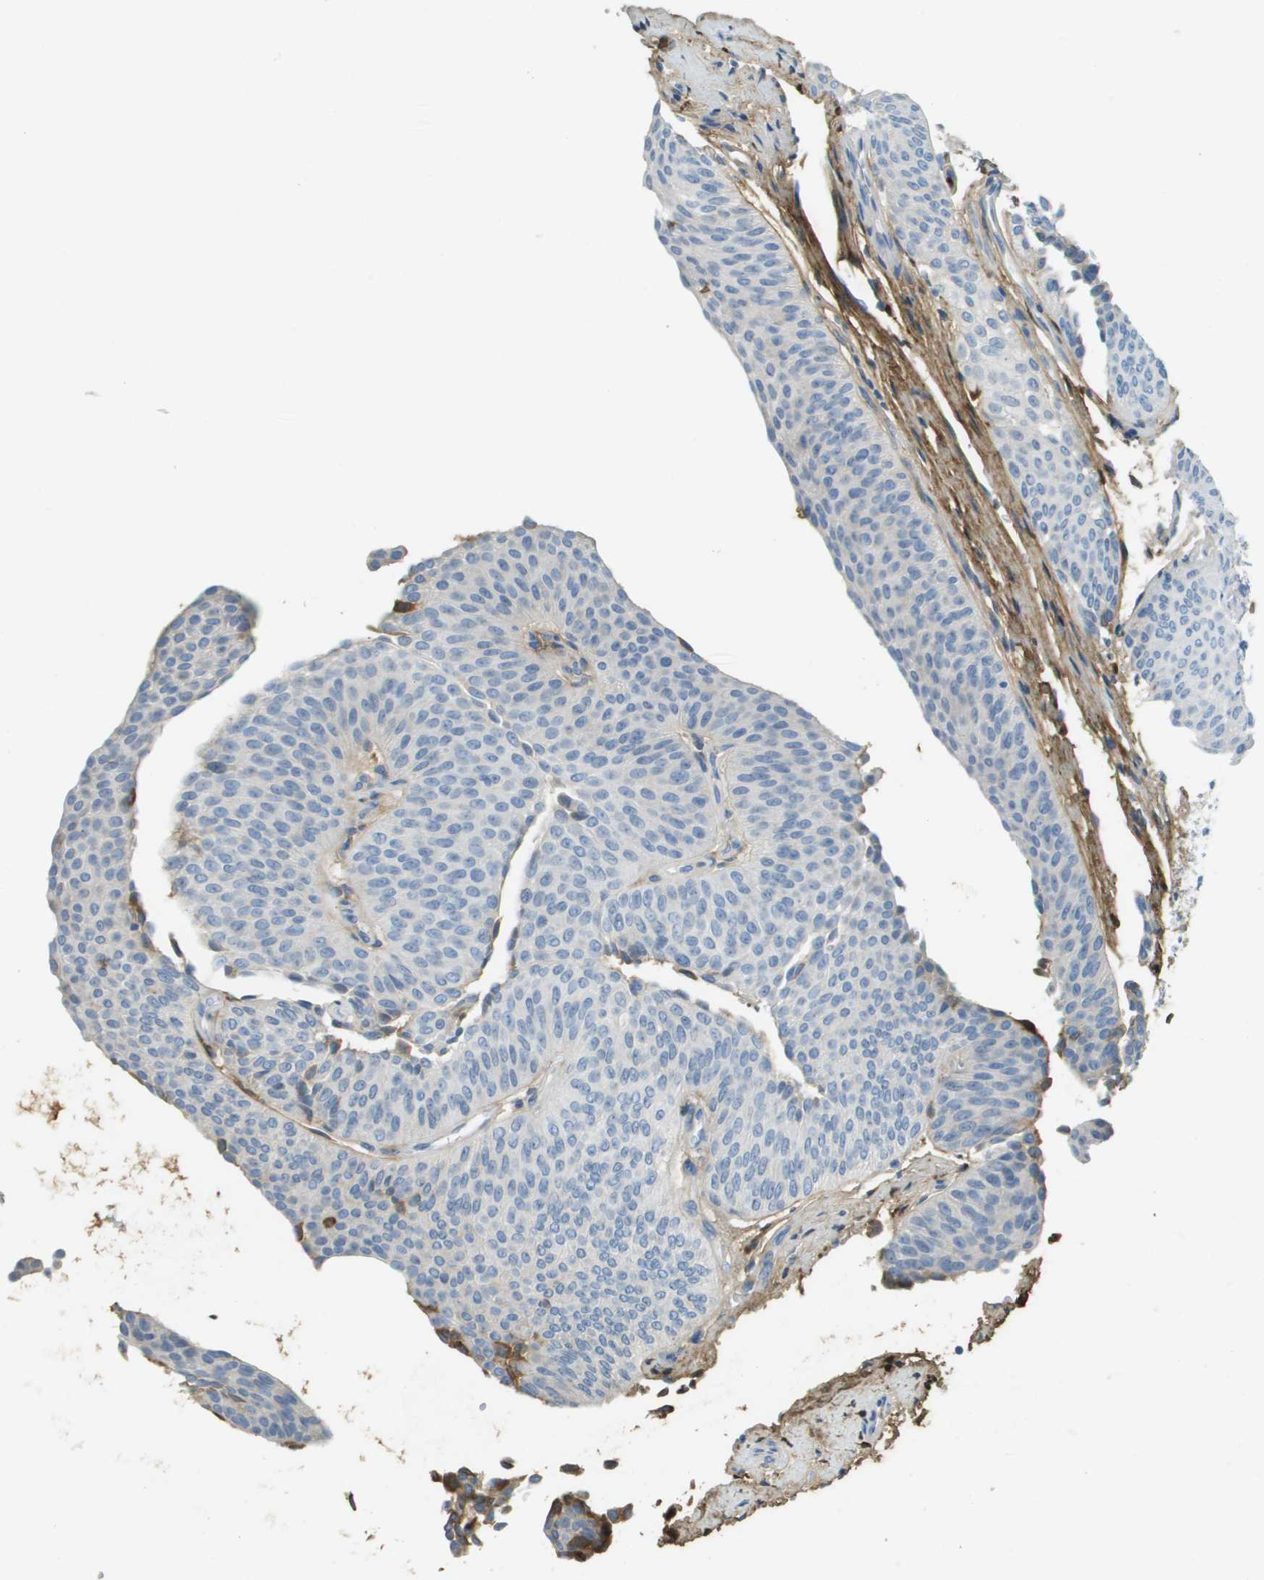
{"staining": {"intensity": "negative", "quantity": "none", "location": "none"}, "tissue": "urothelial cancer", "cell_type": "Tumor cells", "image_type": "cancer", "snomed": [{"axis": "morphology", "description": "Urothelial carcinoma, Low grade"}, {"axis": "topography", "description": "Urinary bladder"}], "caption": "A micrograph of urothelial cancer stained for a protein shows no brown staining in tumor cells.", "gene": "DCN", "patient": {"sex": "female", "age": 60}}